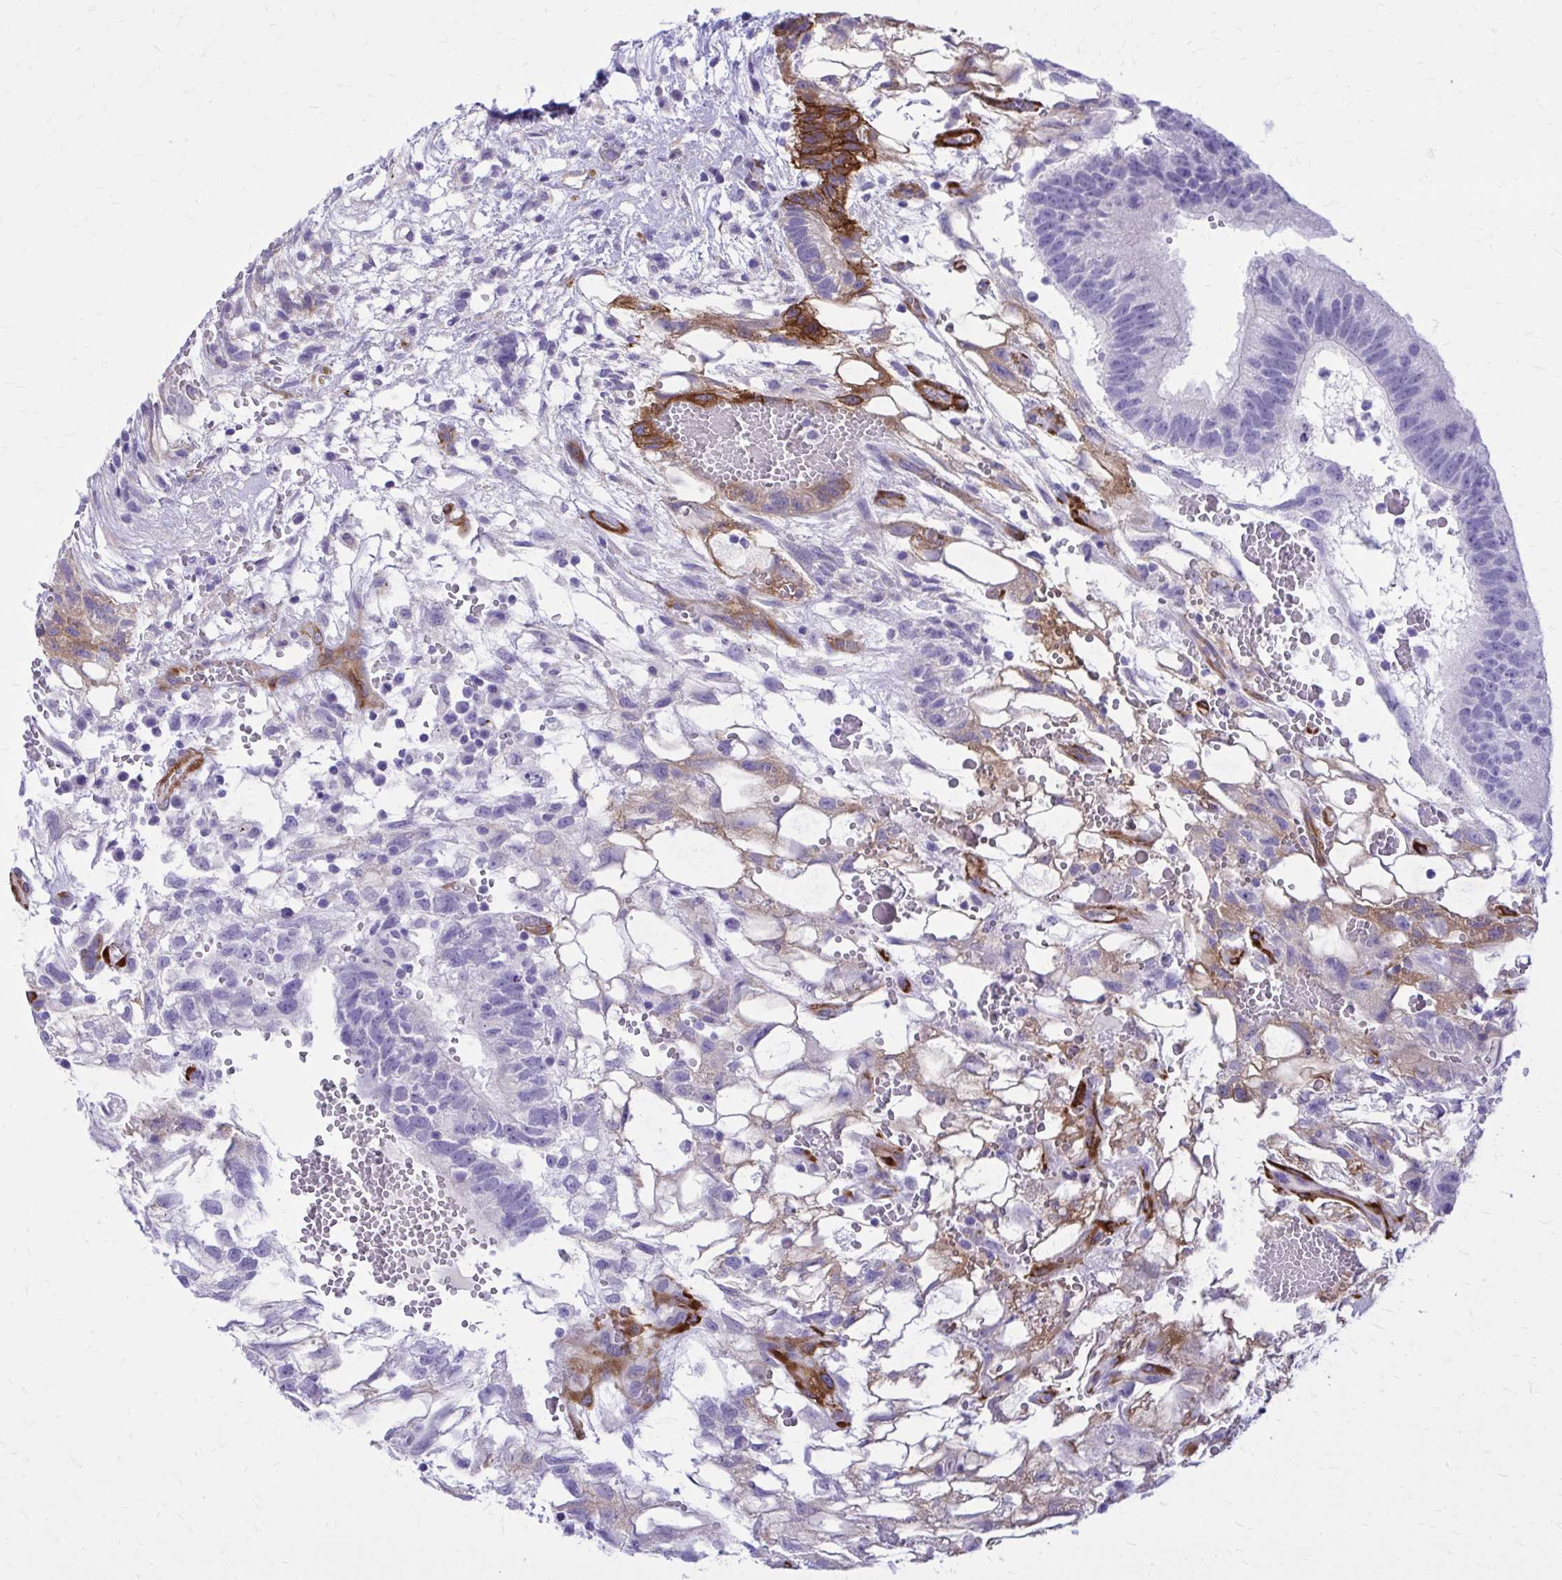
{"staining": {"intensity": "moderate", "quantity": "<25%", "location": "cytoplasmic/membranous"}, "tissue": "testis cancer", "cell_type": "Tumor cells", "image_type": "cancer", "snomed": [{"axis": "morphology", "description": "Normal tissue, NOS"}, {"axis": "morphology", "description": "Carcinoma, Embryonal, NOS"}, {"axis": "topography", "description": "Testis"}], "caption": "IHC of human embryonal carcinoma (testis) displays low levels of moderate cytoplasmic/membranous expression in about <25% of tumor cells. (DAB (3,3'-diaminobenzidine) IHC with brightfield microscopy, high magnification).", "gene": "EPB41L1", "patient": {"sex": "male", "age": 32}}